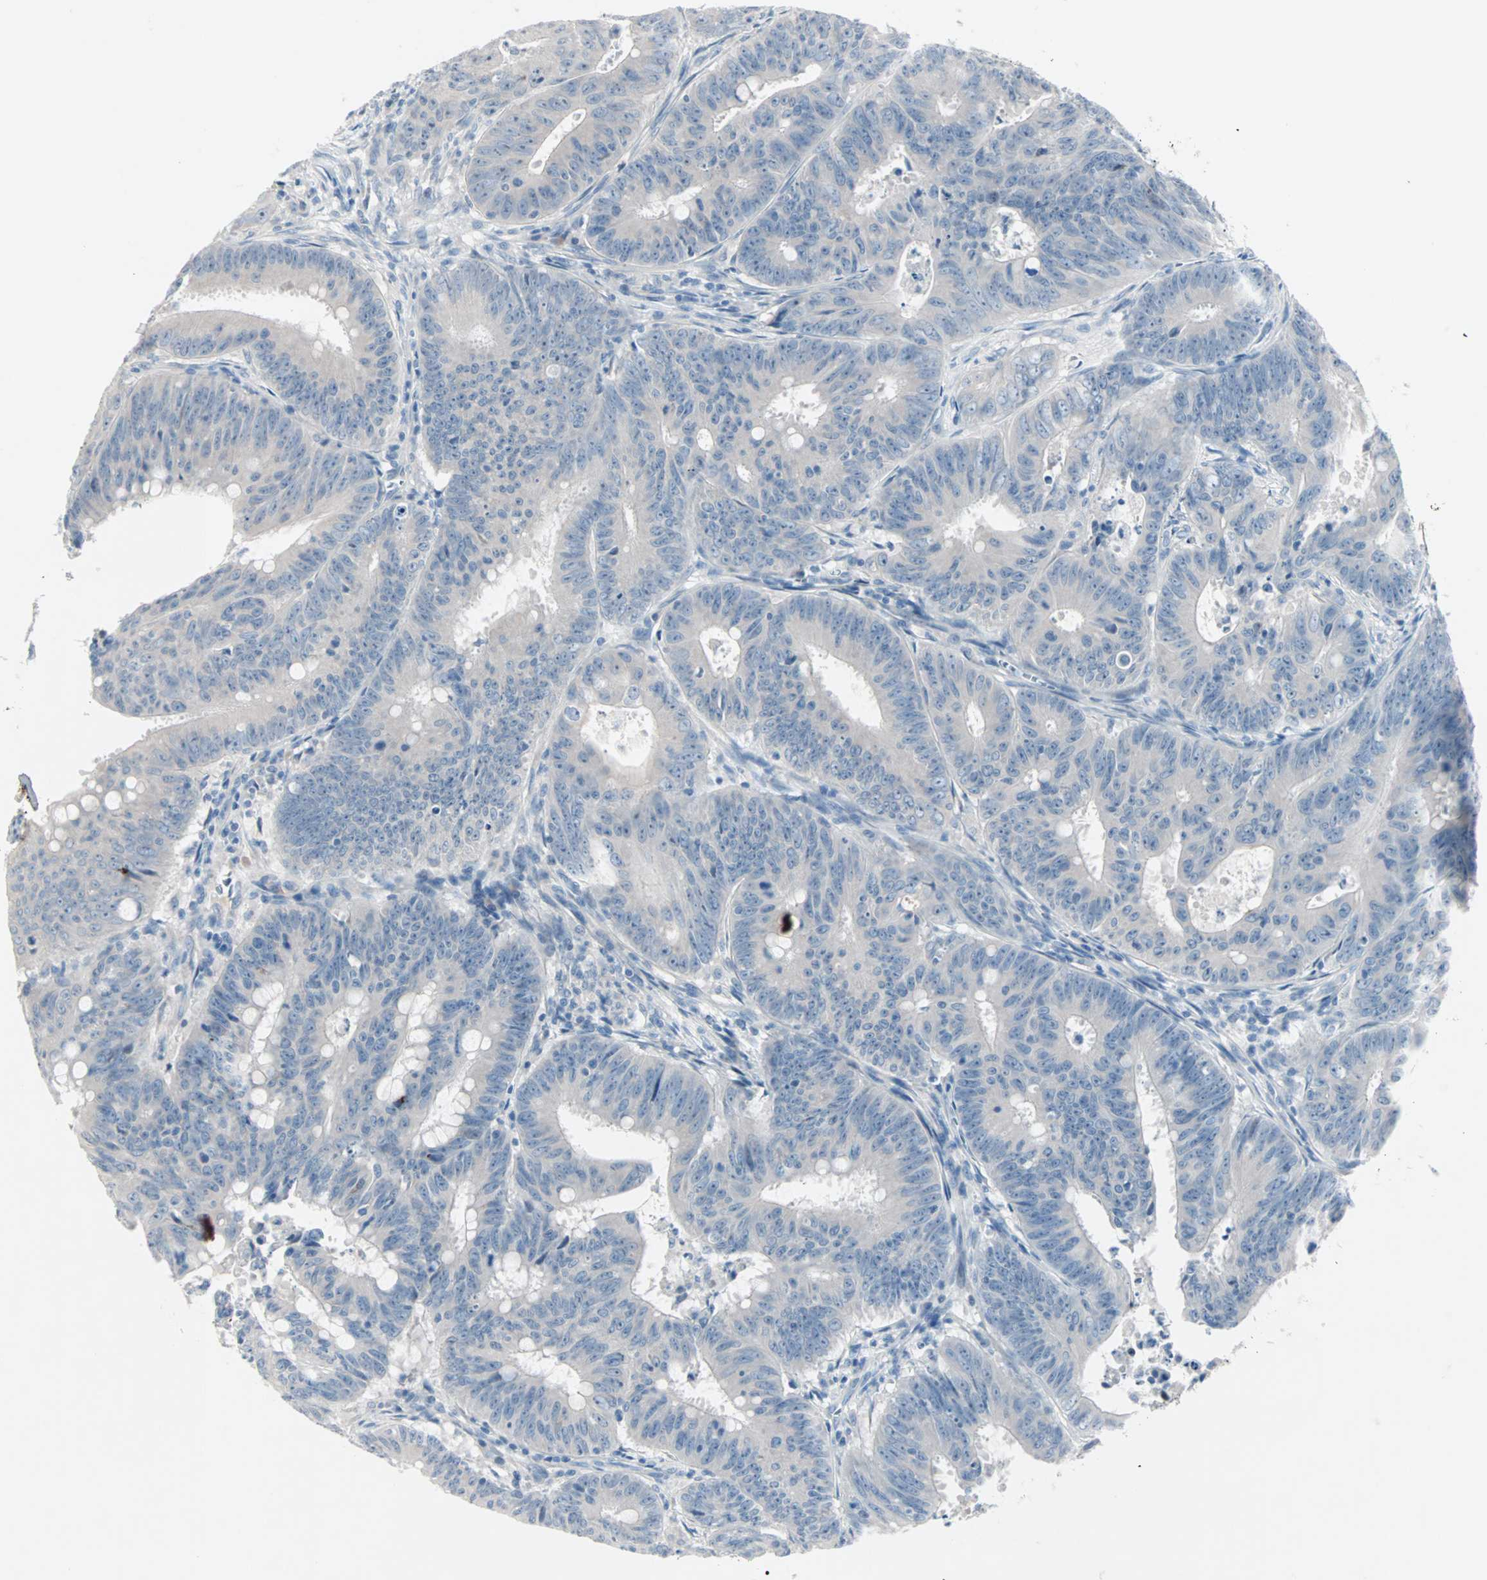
{"staining": {"intensity": "negative", "quantity": "none", "location": "none"}, "tissue": "colorectal cancer", "cell_type": "Tumor cells", "image_type": "cancer", "snomed": [{"axis": "morphology", "description": "Adenocarcinoma, NOS"}, {"axis": "topography", "description": "Colon"}], "caption": "This is an immunohistochemistry histopathology image of colorectal cancer. There is no expression in tumor cells.", "gene": "NEFH", "patient": {"sex": "male", "age": 45}}